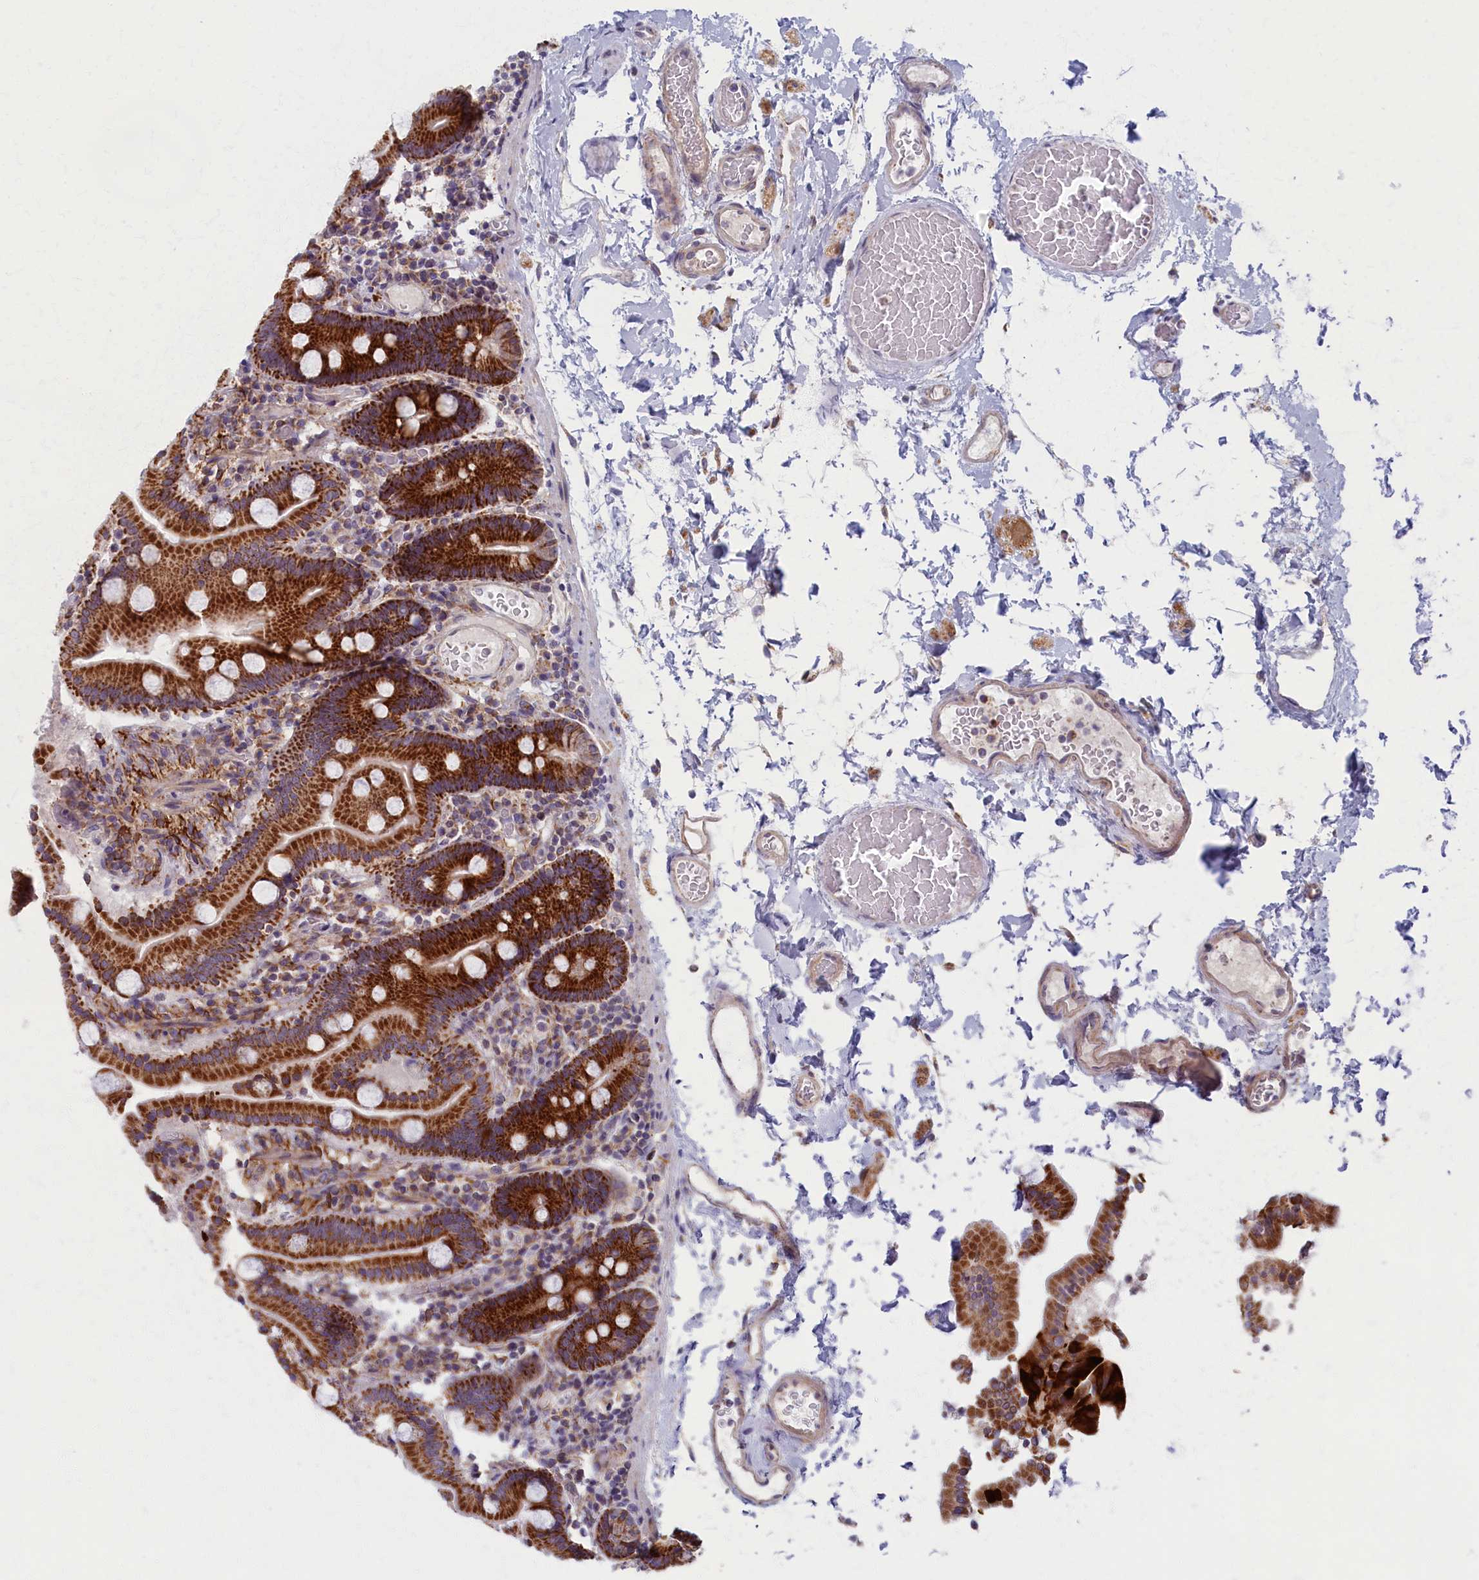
{"staining": {"intensity": "strong", "quantity": ">75%", "location": "cytoplasmic/membranous"}, "tissue": "duodenum", "cell_type": "Glandular cells", "image_type": "normal", "snomed": [{"axis": "morphology", "description": "Normal tissue, NOS"}, {"axis": "topography", "description": "Duodenum"}], "caption": "Immunohistochemistry (IHC) micrograph of benign duodenum stained for a protein (brown), which shows high levels of strong cytoplasmic/membranous positivity in about >75% of glandular cells.", "gene": "MRPS25", "patient": {"sex": "male", "age": 55}}